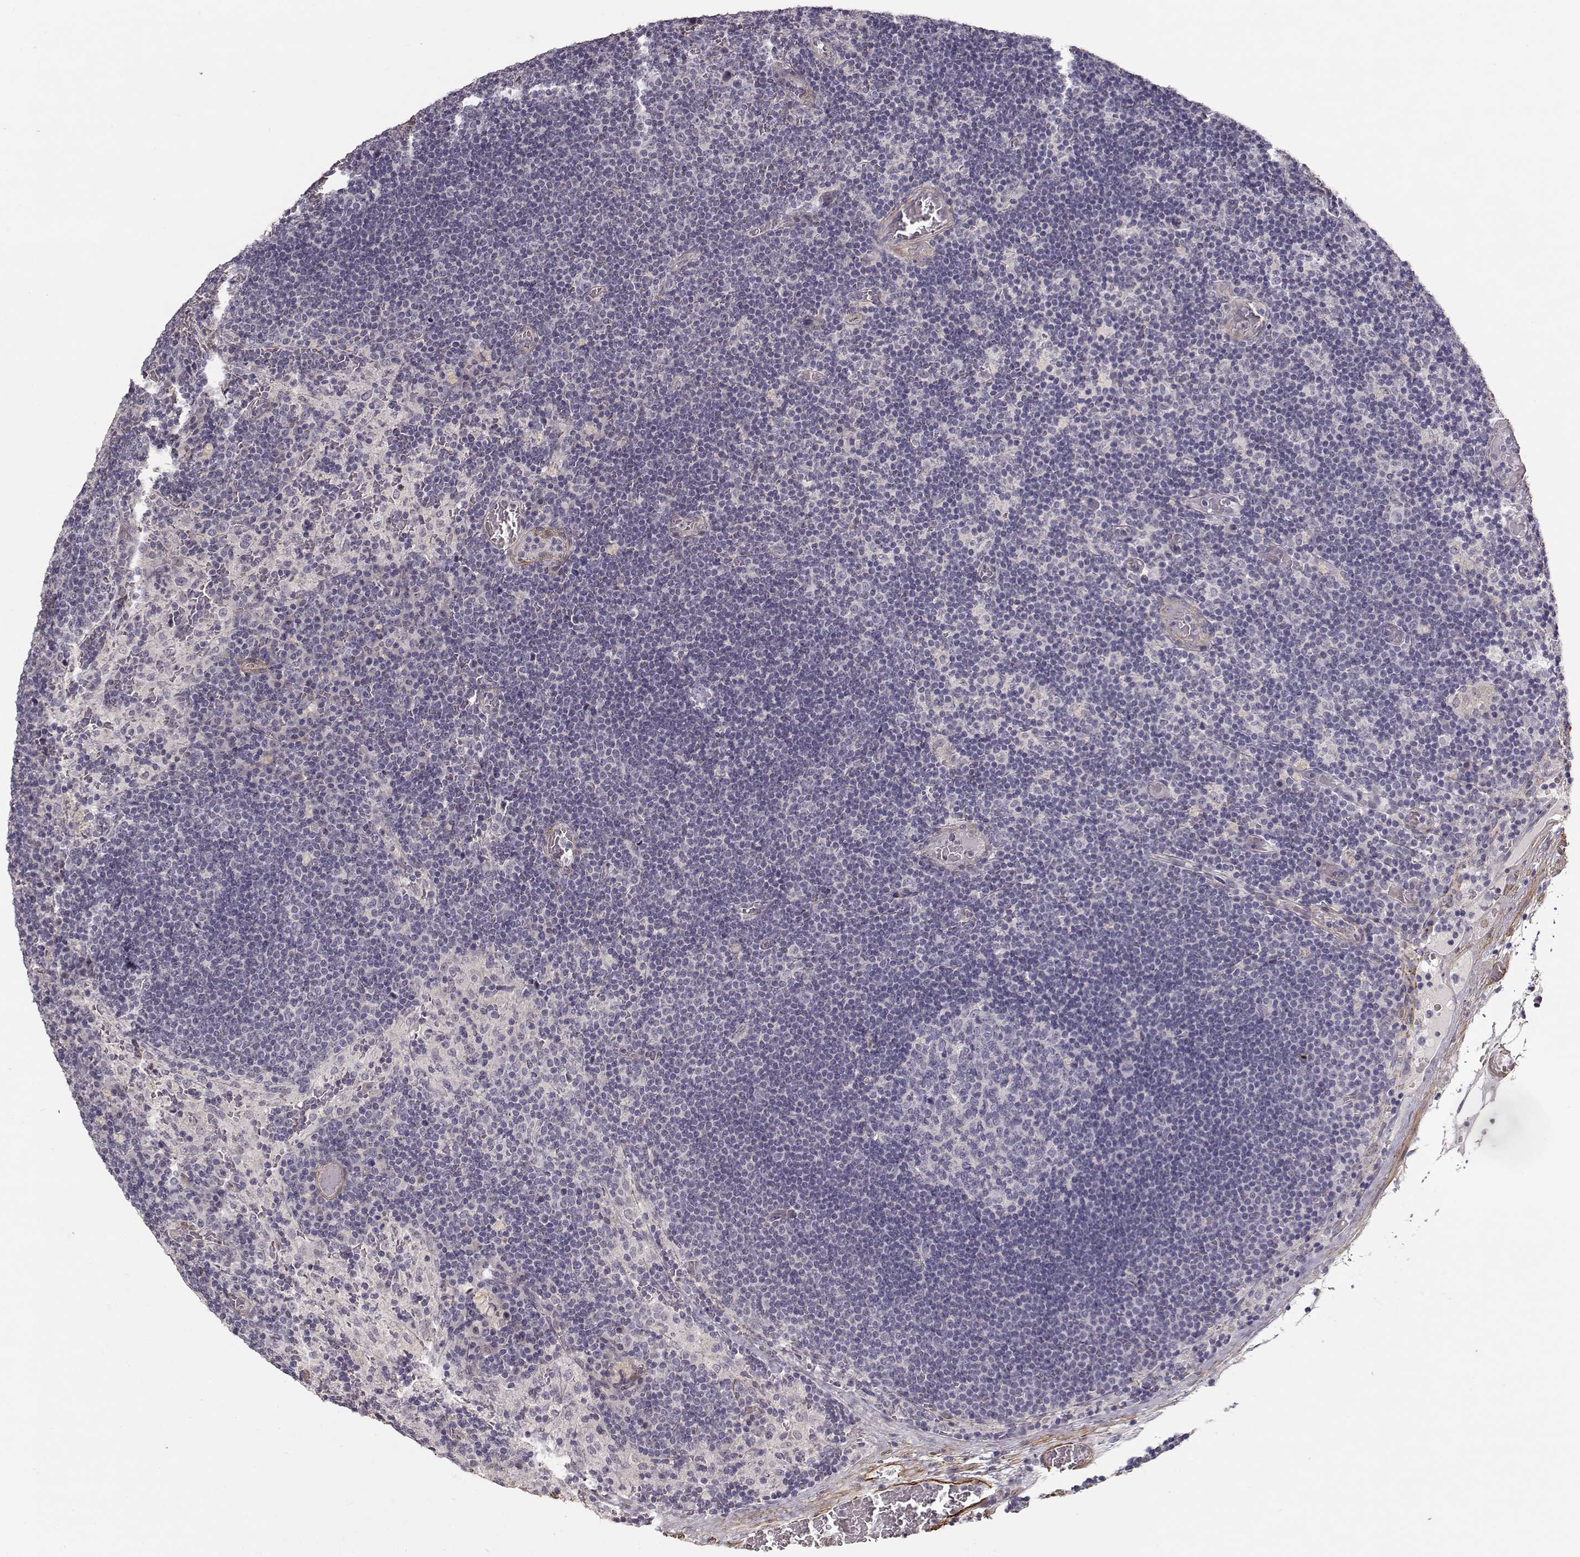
{"staining": {"intensity": "negative", "quantity": "none", "location": "none"}, "tissue": "lymph node", "cell_type": "Germinal center cells", "image_type": "normal", "snomed": [{"axis": "morphology", "description": "Normal tissue, NOS"}, {"axis": "topography", "description": "Lymph node"}], "caption": "The photomicrograph reveals no staining of germinal center cells in unremarkable lymph node. (DAB (3,3'-diaminobenzidine) immunohistochemistry (IHC), high magnification).", "gene": "LAMA5", "patient": {"sex": "male", "age": 63}}